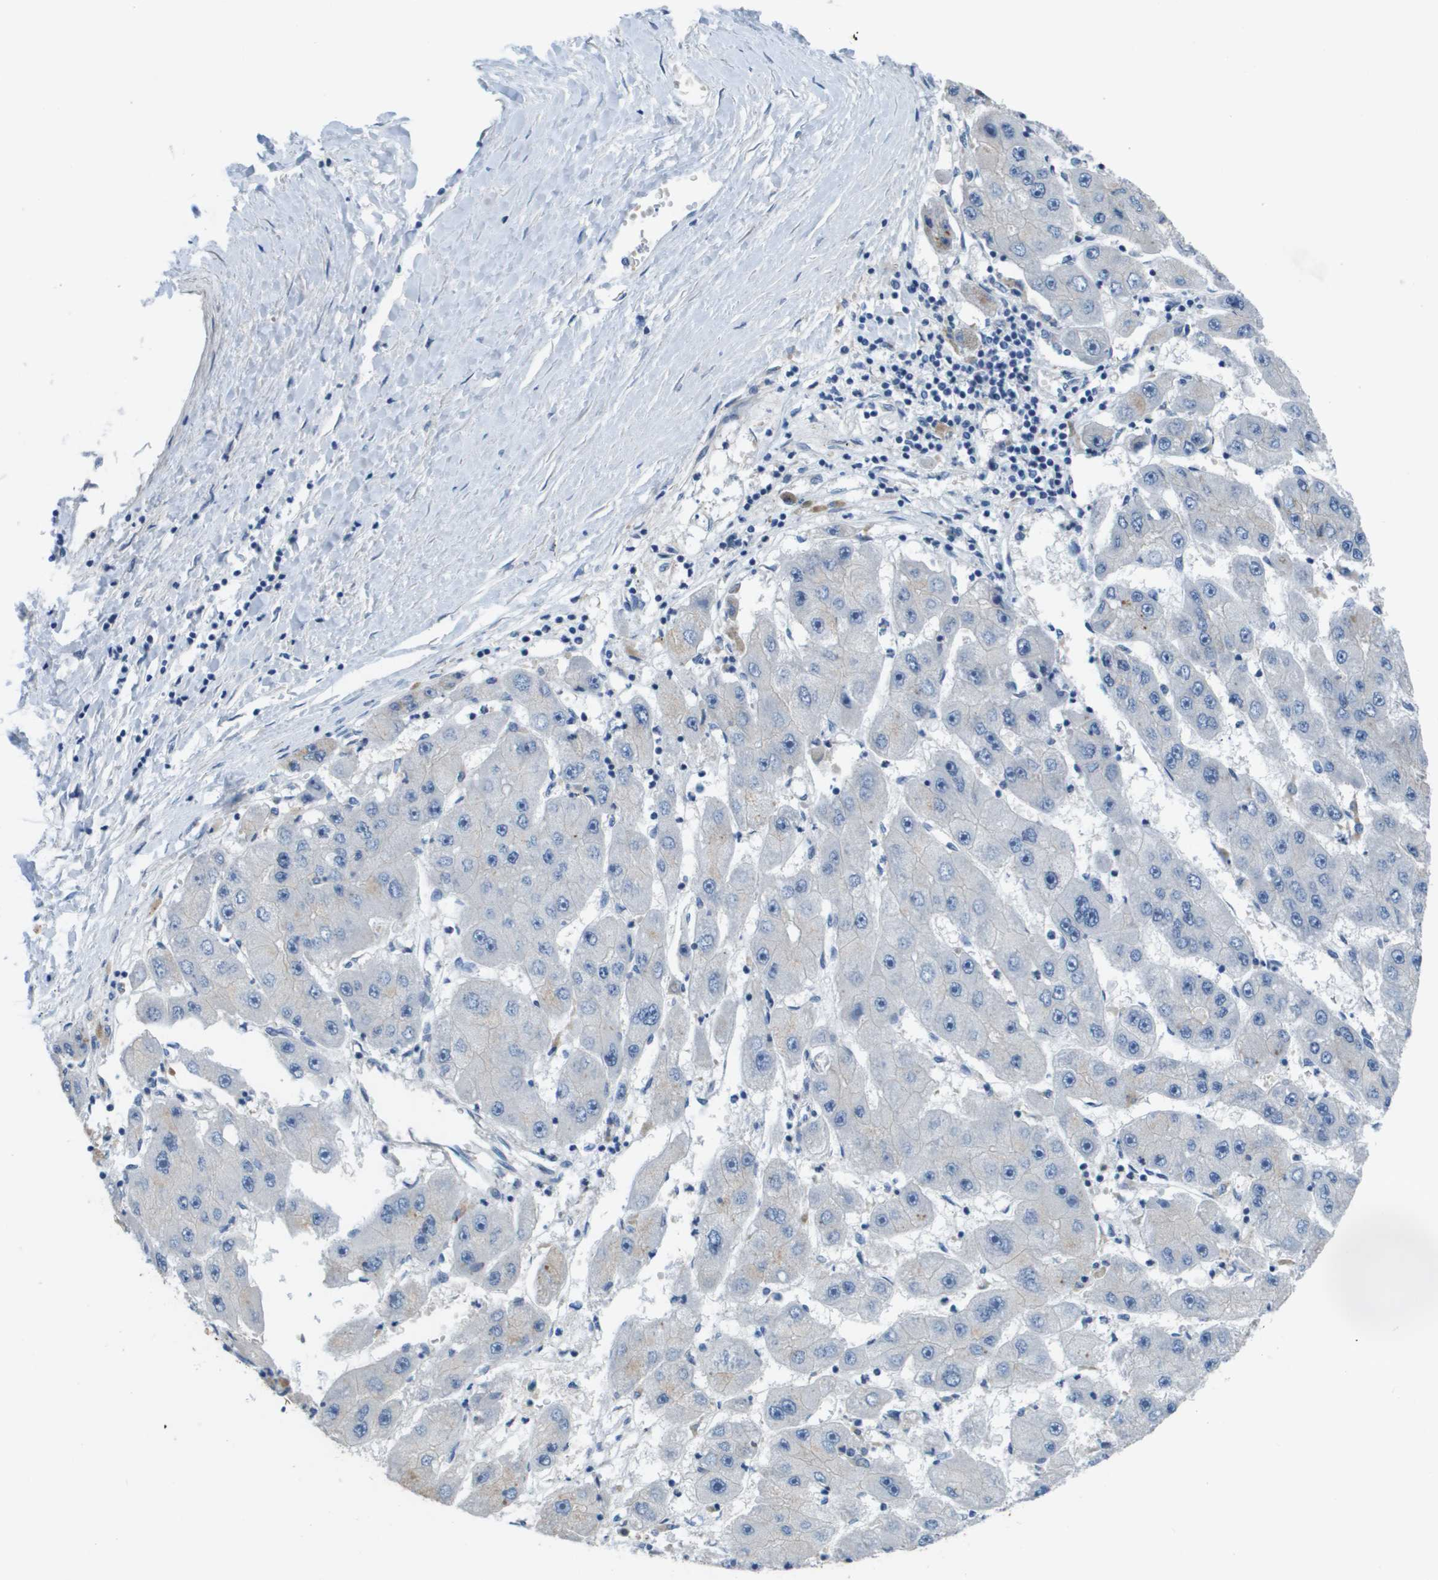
{"staining": {"intensity": "negative", "quantity": "none", "location": "none"}, "tissue": "liver cancer", "cell_type": "Tumor cells", "image_type": "cancer", "snomed": [{"axis": "morphology", "description": "Carcinoma, Hepatocellular, NOS"}, {"axis": "topography", "description": "Liver"}], "caption": "Tumor cells show no significant protein staining in liver hepatocellular carcinoma.", "gene": "NCS1", "patient": {"sex": "female", "age": 61}}